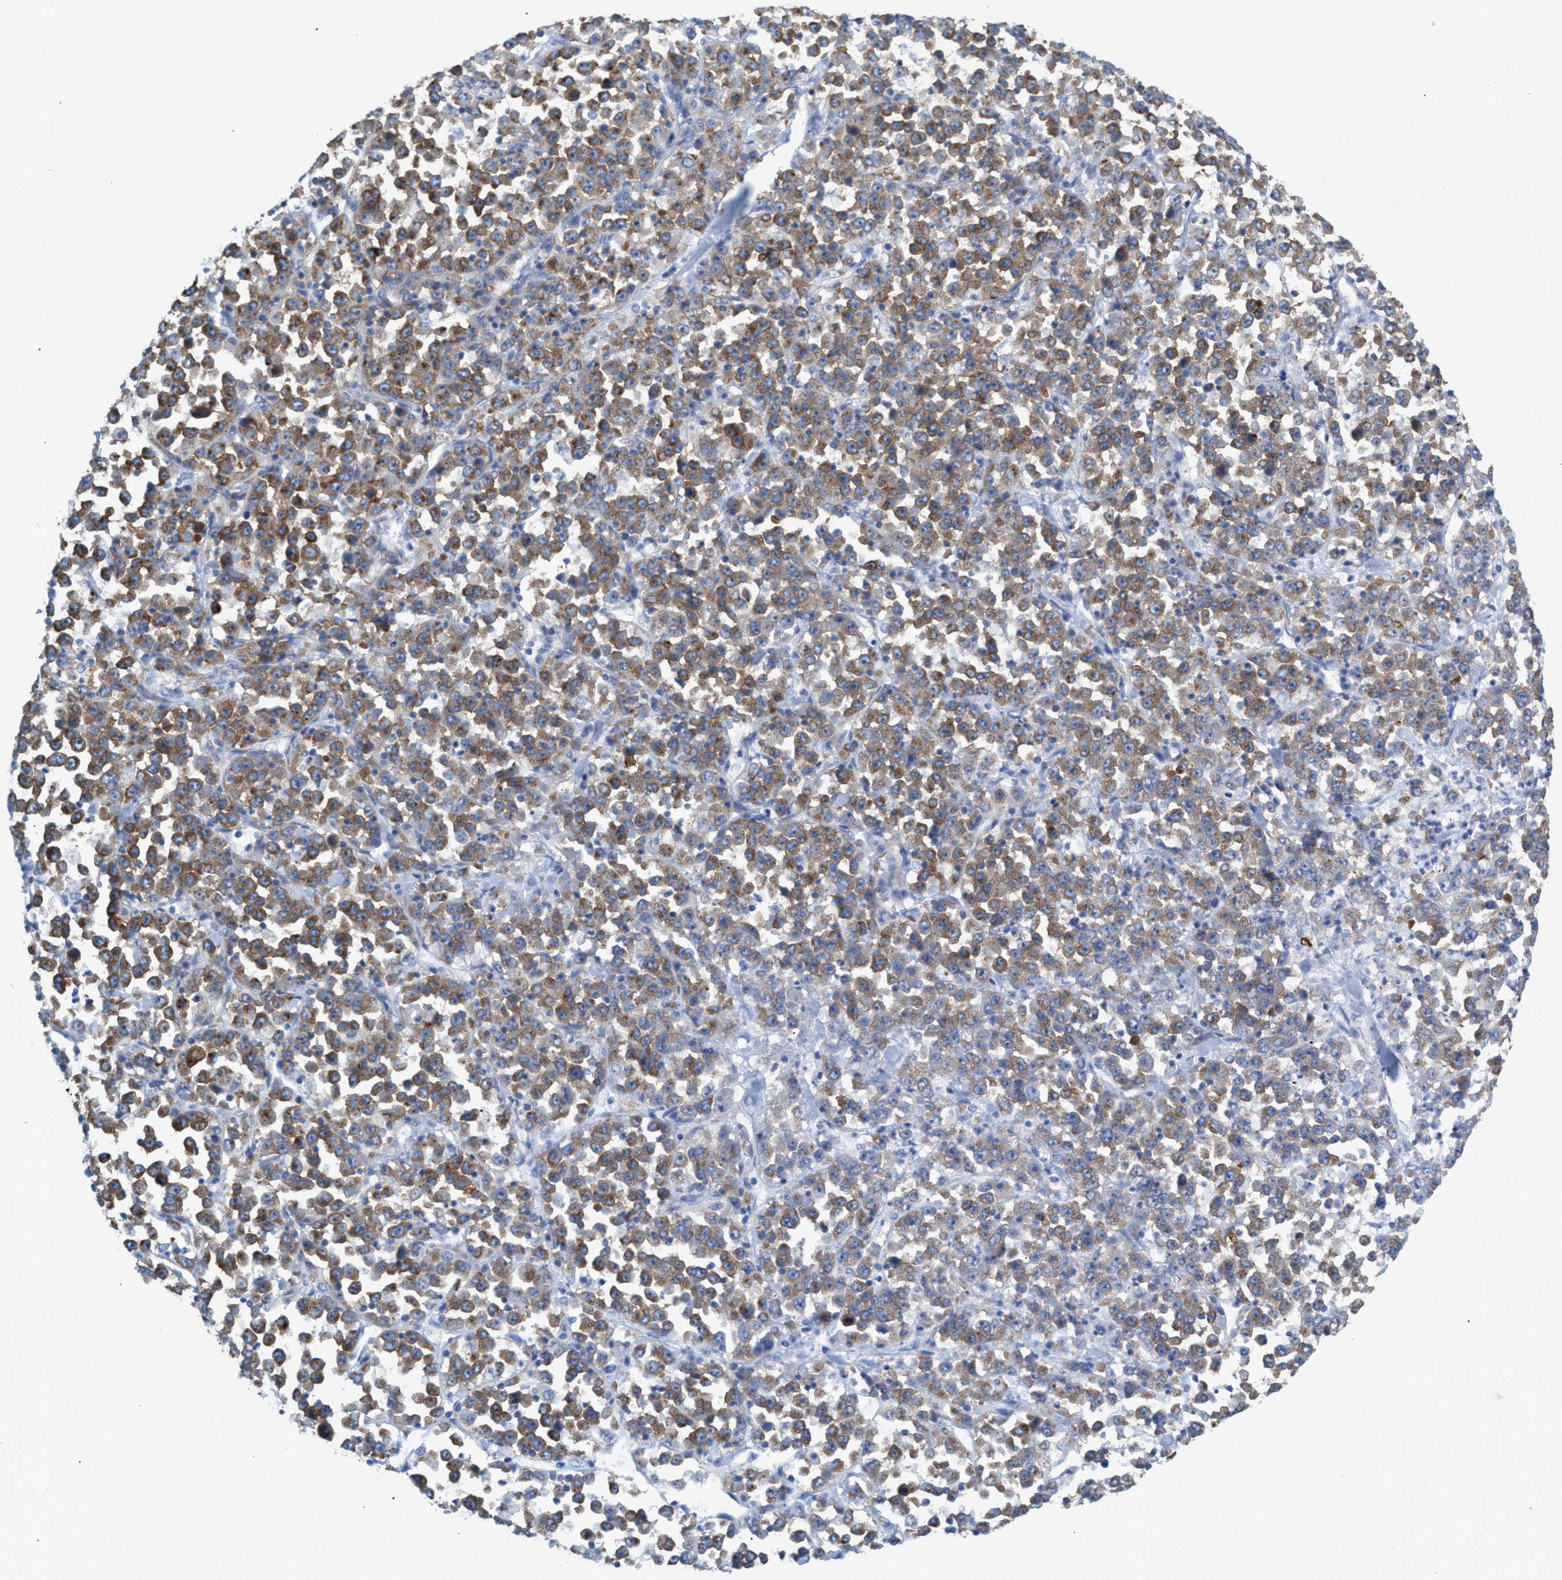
{"staining": {"intensity": "moderate", "quantity": ">75%", "location": "cytoplasmic/membranous"}, "tissue": "stomach cancer", "cell_type": "Tumor cells", "image_type": "cancer", "snomed": [{"axis": "morphology", "description": "Normal tissue, NOS"}, {"axis": "morphology", "description": "Adenocarcinoma, NOS"}, {"axis": "topography", "description": "Stomach, upper"}, {"axis": "topography", "description": "Stomach"}], "caption": "Immunohistochemistry of human stomach cancer (adenocarcinoma) shows medium levels of moderate cytoplasmic/membranous expression in approximately >75% of tumor cells. The staining was performed using DAB (3,3'-diaminobenzidine) to visualize the protein expression in brown, while the nuclei were stained in blue with hematoxylin (Magnification: 20x).", "gene": "NYAP1", "patient": {"sex": "male", "age": 59}}